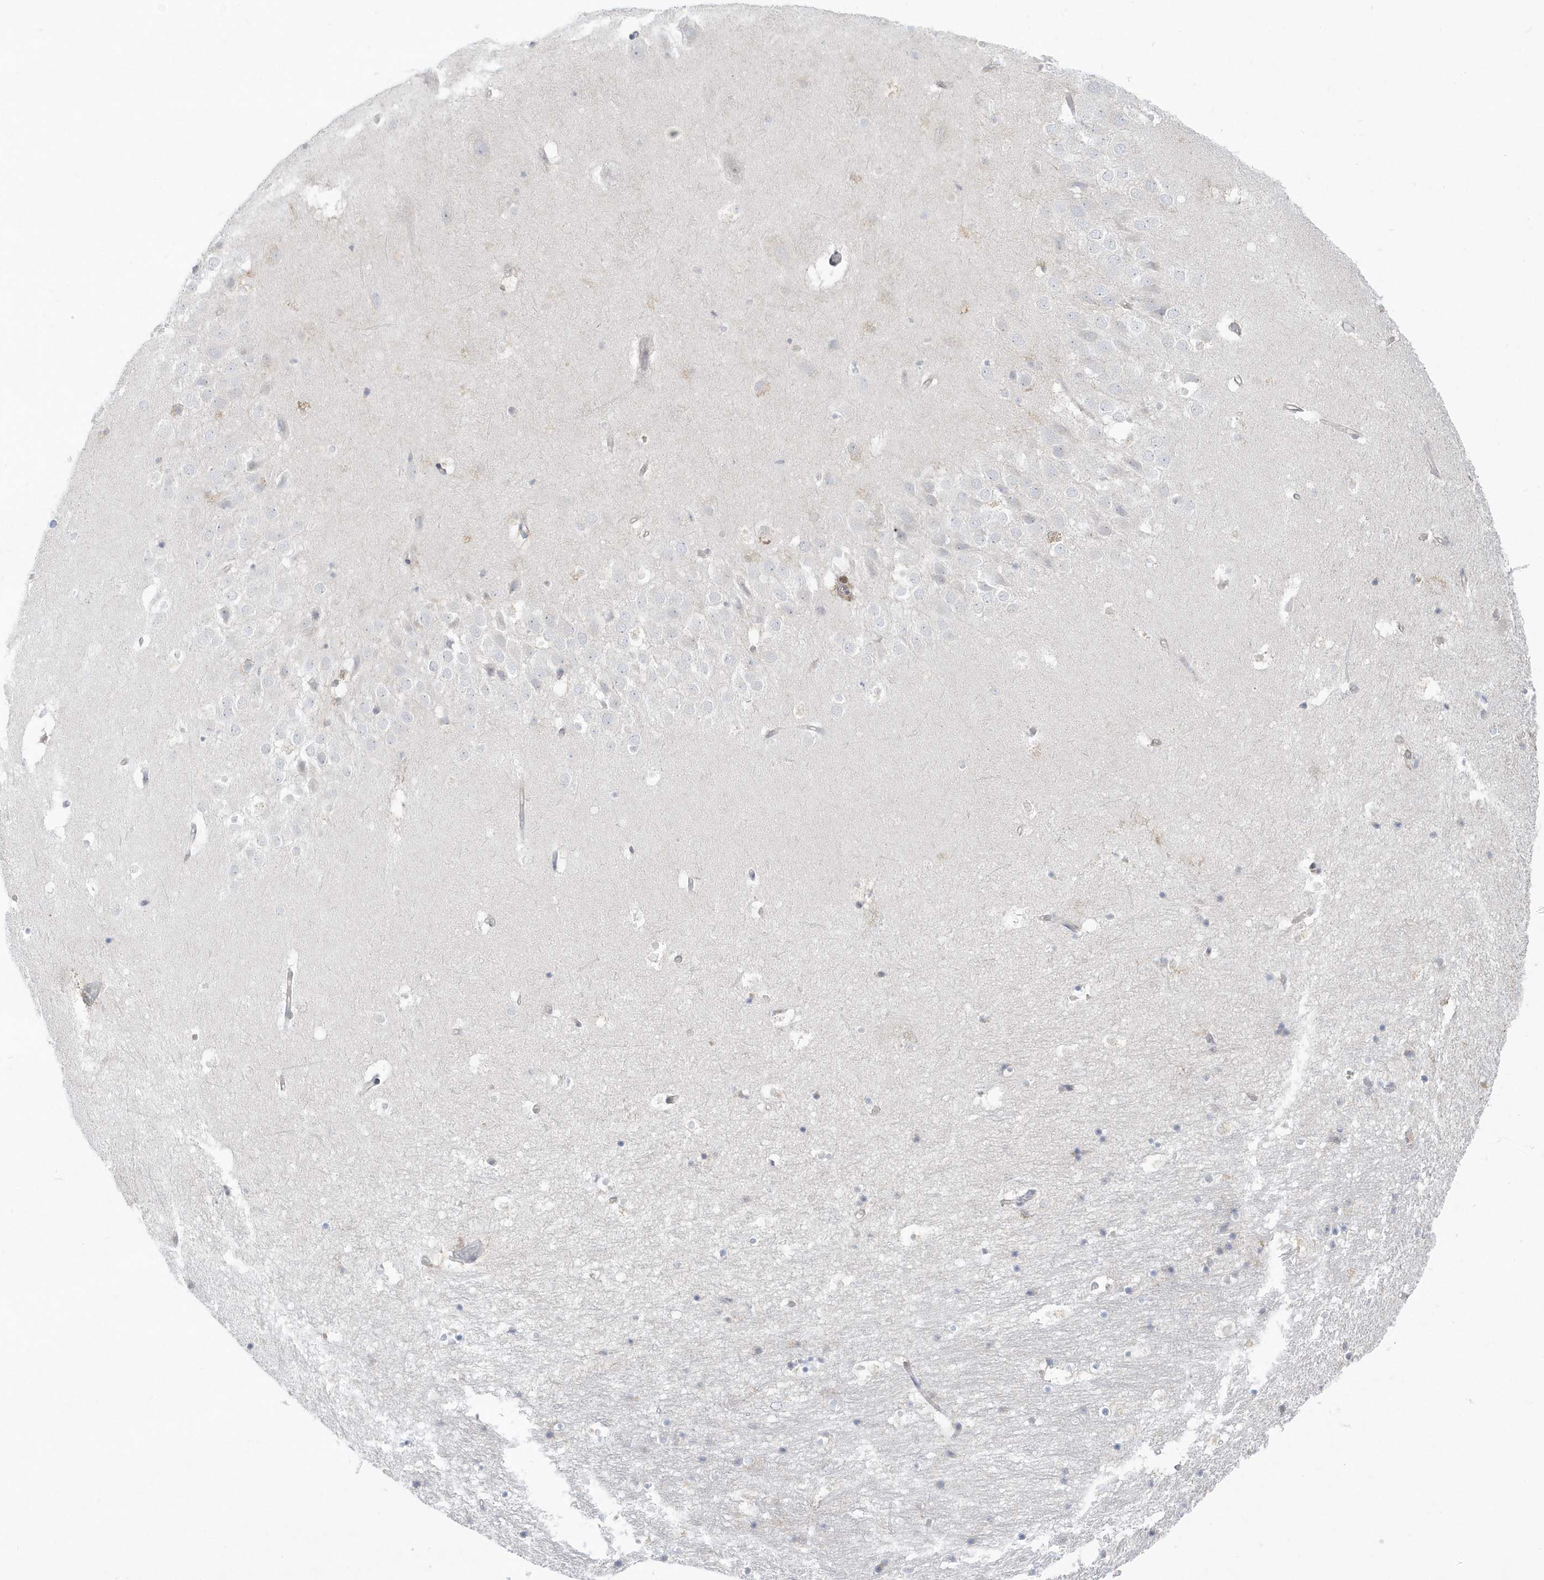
{"staining": {"intensity": "negative", "quantity": "none", "location": "none"}, "tissue": "hippocampus", "cell_type": "Glial cells", "image_type": "normal", "snomed": [{"axis": "morphology", "description": "Normal tissue, NOS"}, {"axis": "topography", "description": "Hippocampus"}], "caption": "High power microscopy micrograph of an immunohistochemistry photomicrograph of normal hippocampus, revealing no significant positivity in glial cells.", "gene": "PCBD1", "patient": {"sex": "female", "age": 52}}